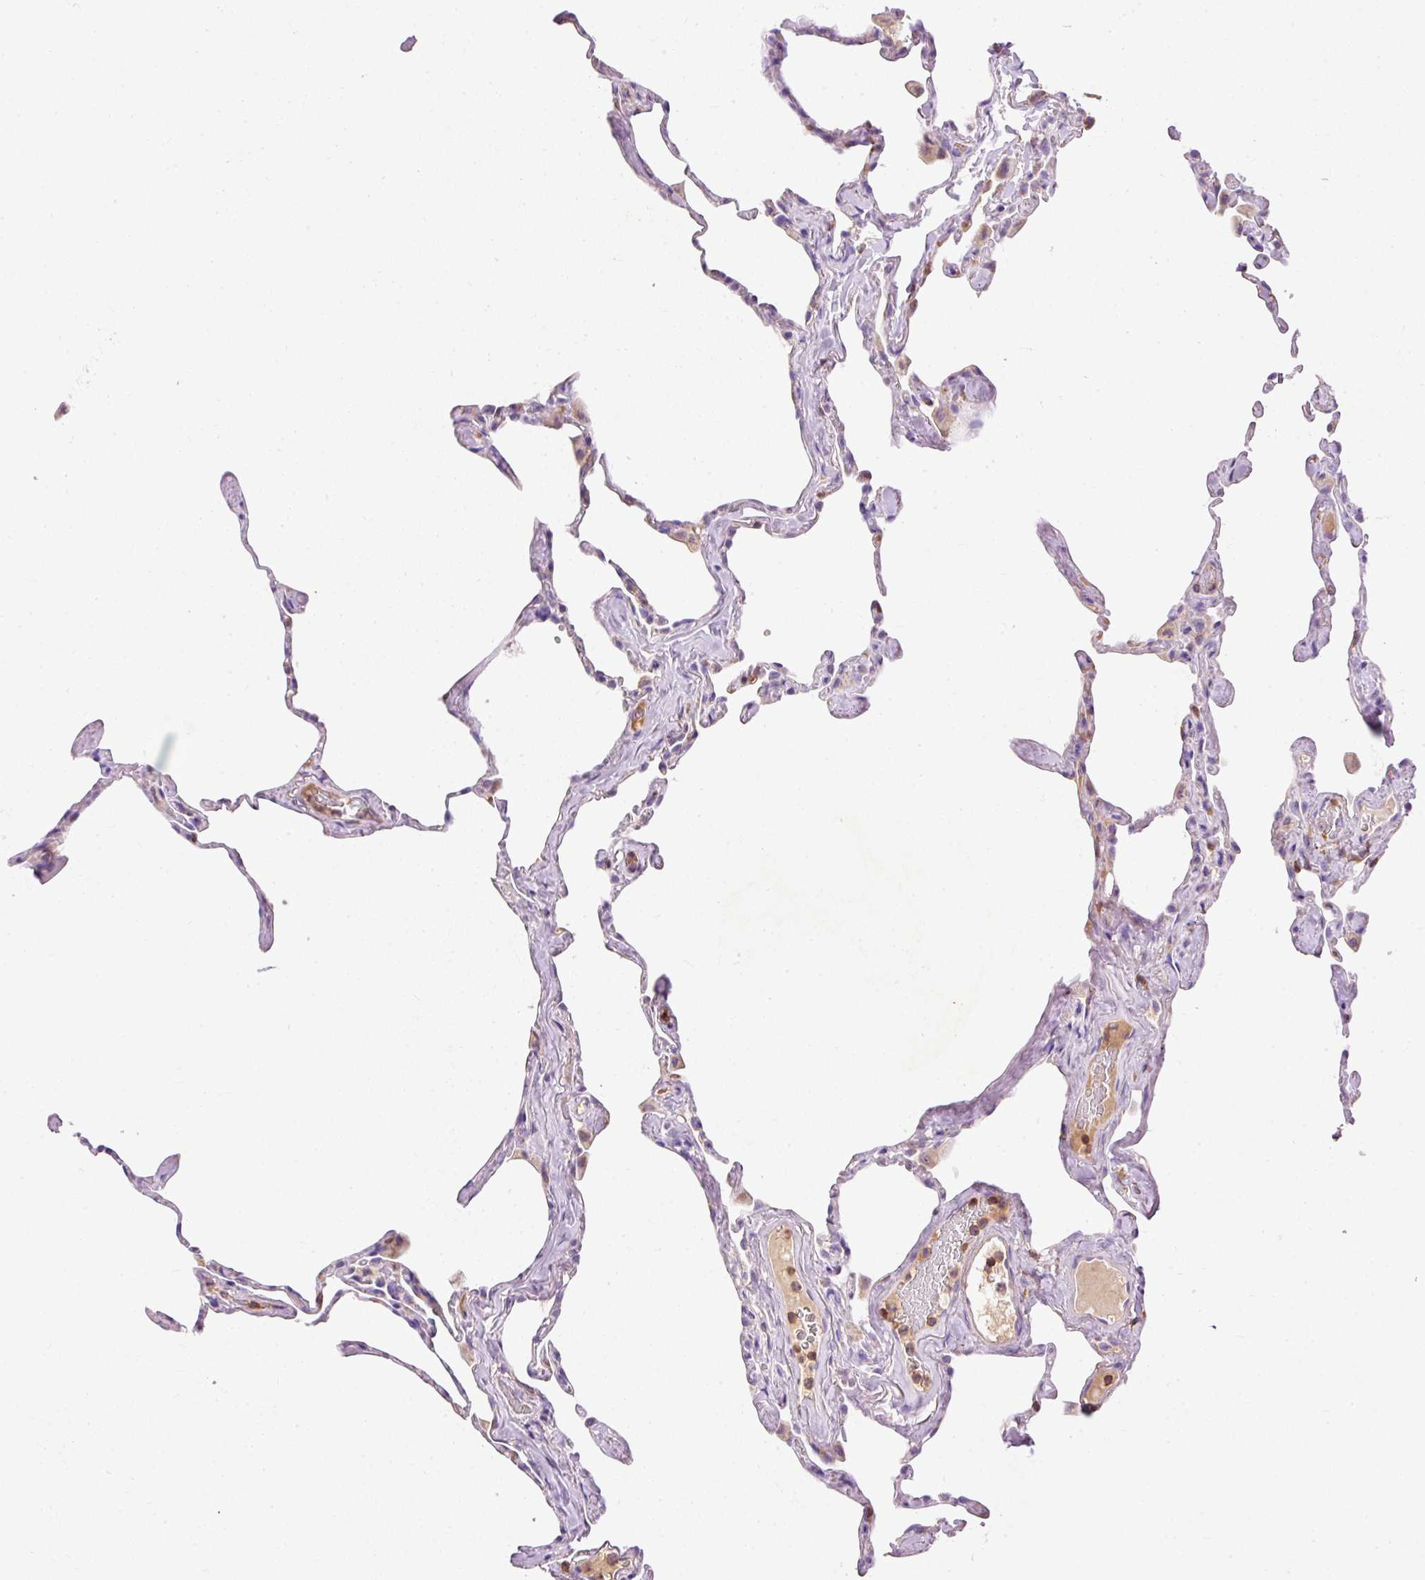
{"staining": {"intensity": "negative", "quantity": "none", "location": "none"}, "tissue": "lung", "cell_type": "Alveolar cells", "image_type": "normal", "snomed": [{"axis": "morphology", "description": "Normal tissue, NOS"}, {"axis": "topography", "description": "Lung"}], "caption": "High power microscopy photomicrograph of an immunohistochemistry image of benign lung, revealing no significant positivity in alveolar cells.", "gene": "IMMT", "patient": {"sex": "male", "age": 65}}